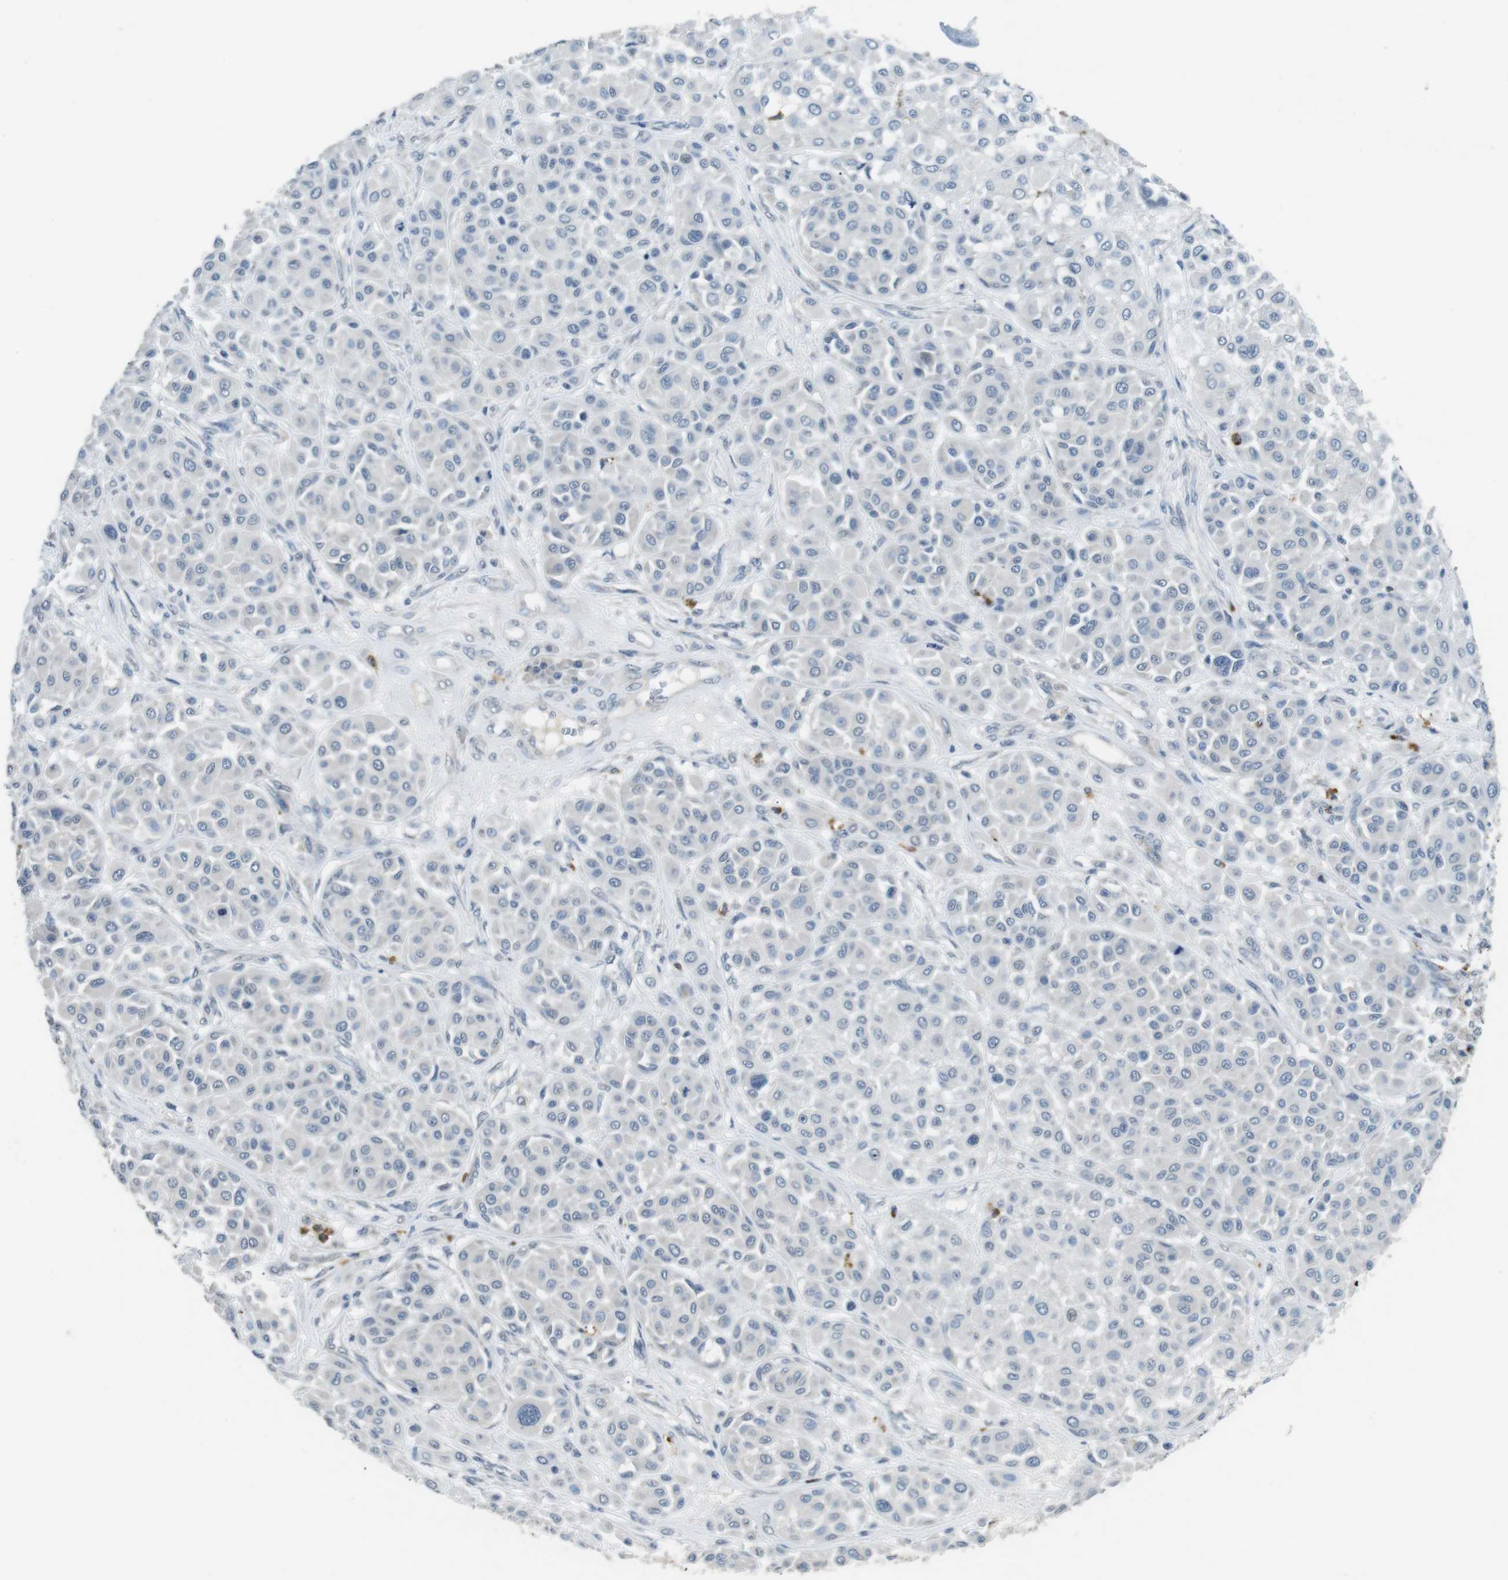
{"staining": {"intensity": "negative", "quantity": "none", "location": "none"}, "tissue": "melanoma", "cell_type": "Tumor cells", "image_type": "cancer", "snomed": [{"axis": "morphology", "description": "Malignant melanoma, Metastatic site"}, {"axis": "topography", "description": "Soft tissue"}], "caption": "Malignant melanoma (metastatic site) was stained to show a protein in brown. There is no significant staining in tumor cells.", "gene": "GZMM", "patient": {"sex": "male", "age": 41}}